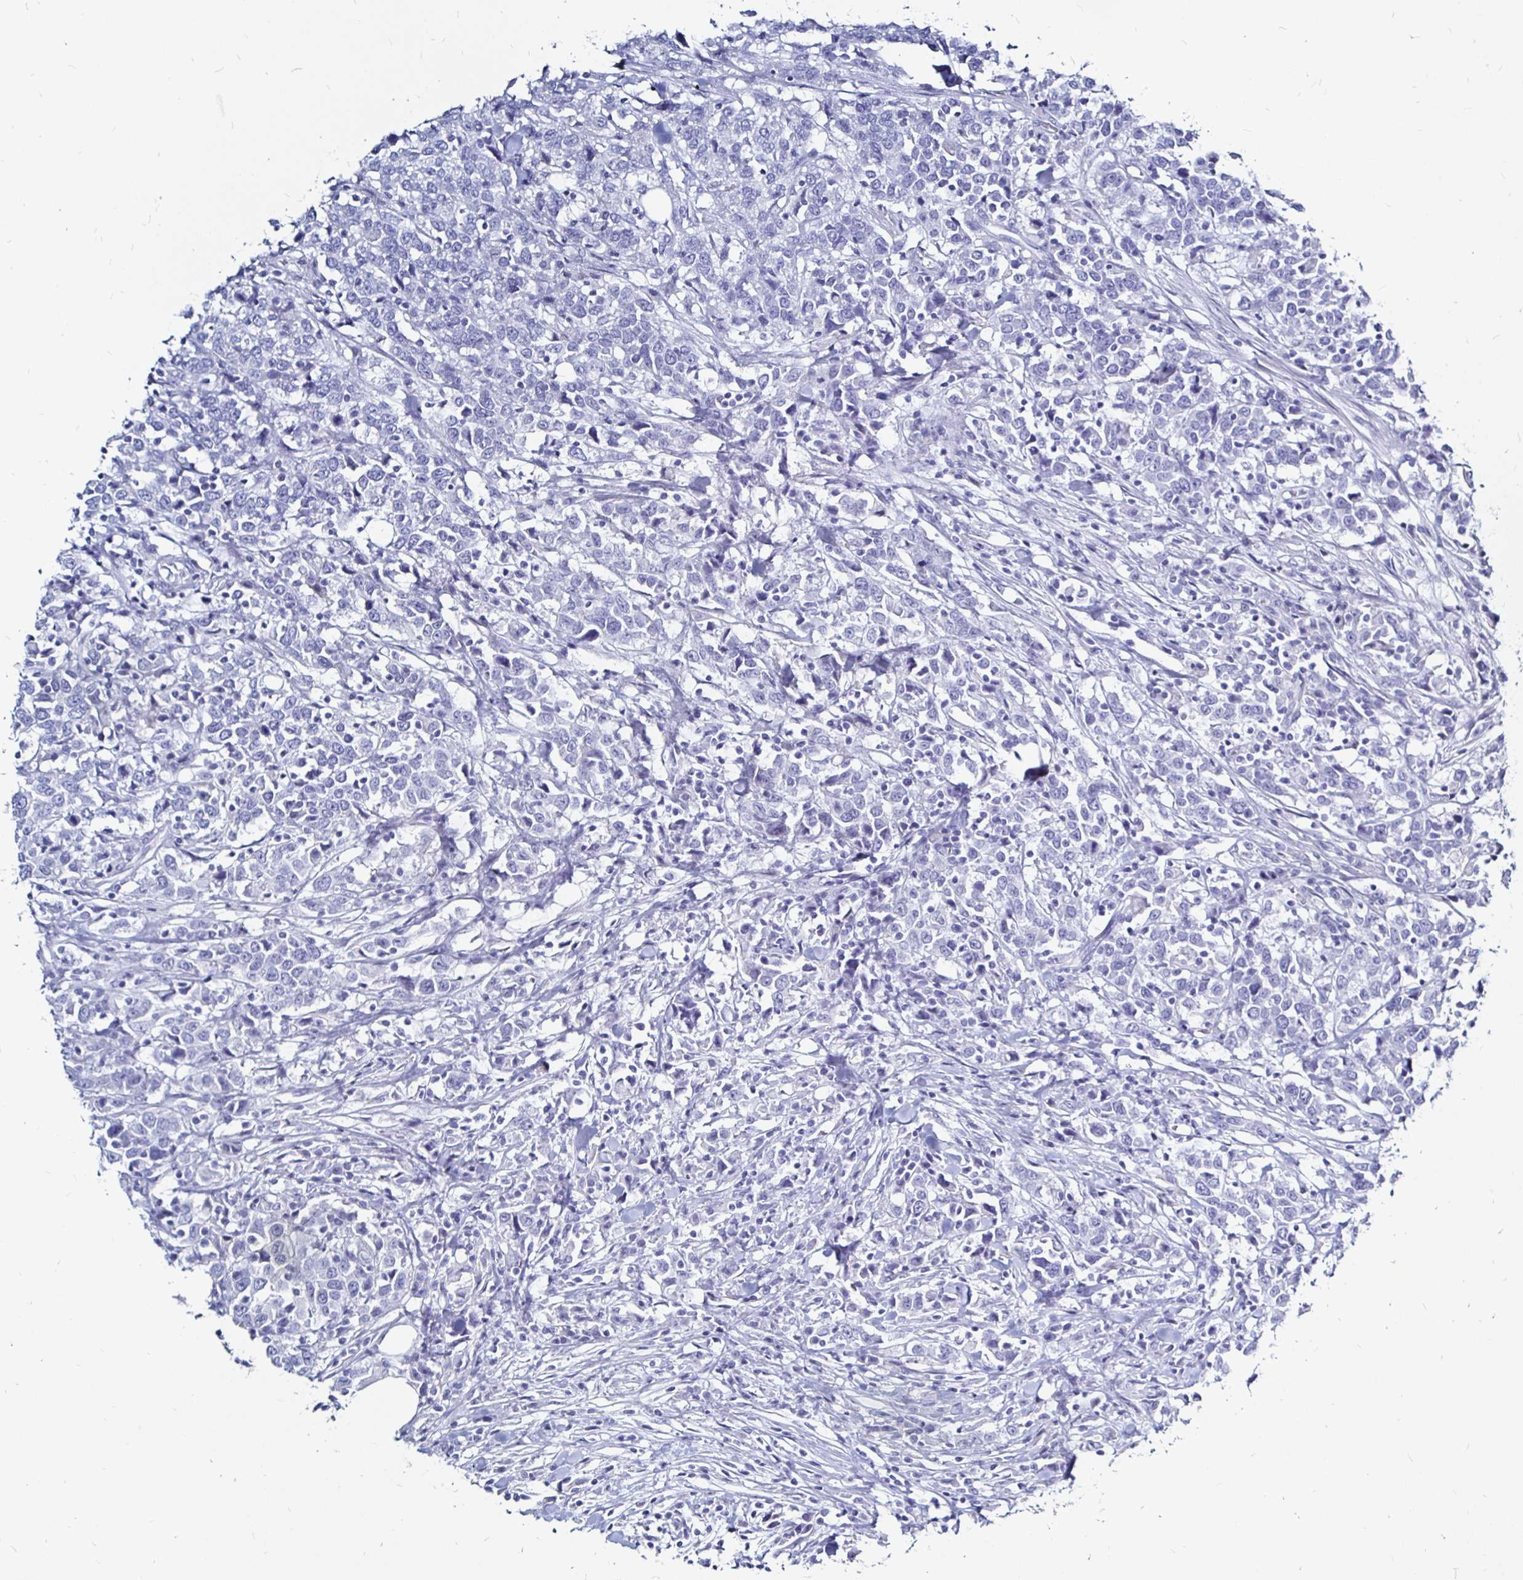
{"staining": {"intensity": "negative", "quantity": "none", "location": "none"}, "tissue": "urothelial cancer", "cell_type": "Tumor cells", "image_type": "cancer", "snomed": [{"axis": "morphology", "description": "Urothelial carcinoma, High grade"}, {"axis": "topography", "description": "Urinary bladder"}], "caption": "Human high-grade urothelial carcinoma stained for a protein using immunohistochemistry (IHC) reveals no staining in tumor cells.", "gene": "LUZP4", "patient": {"sex": "male", "age": 61}}